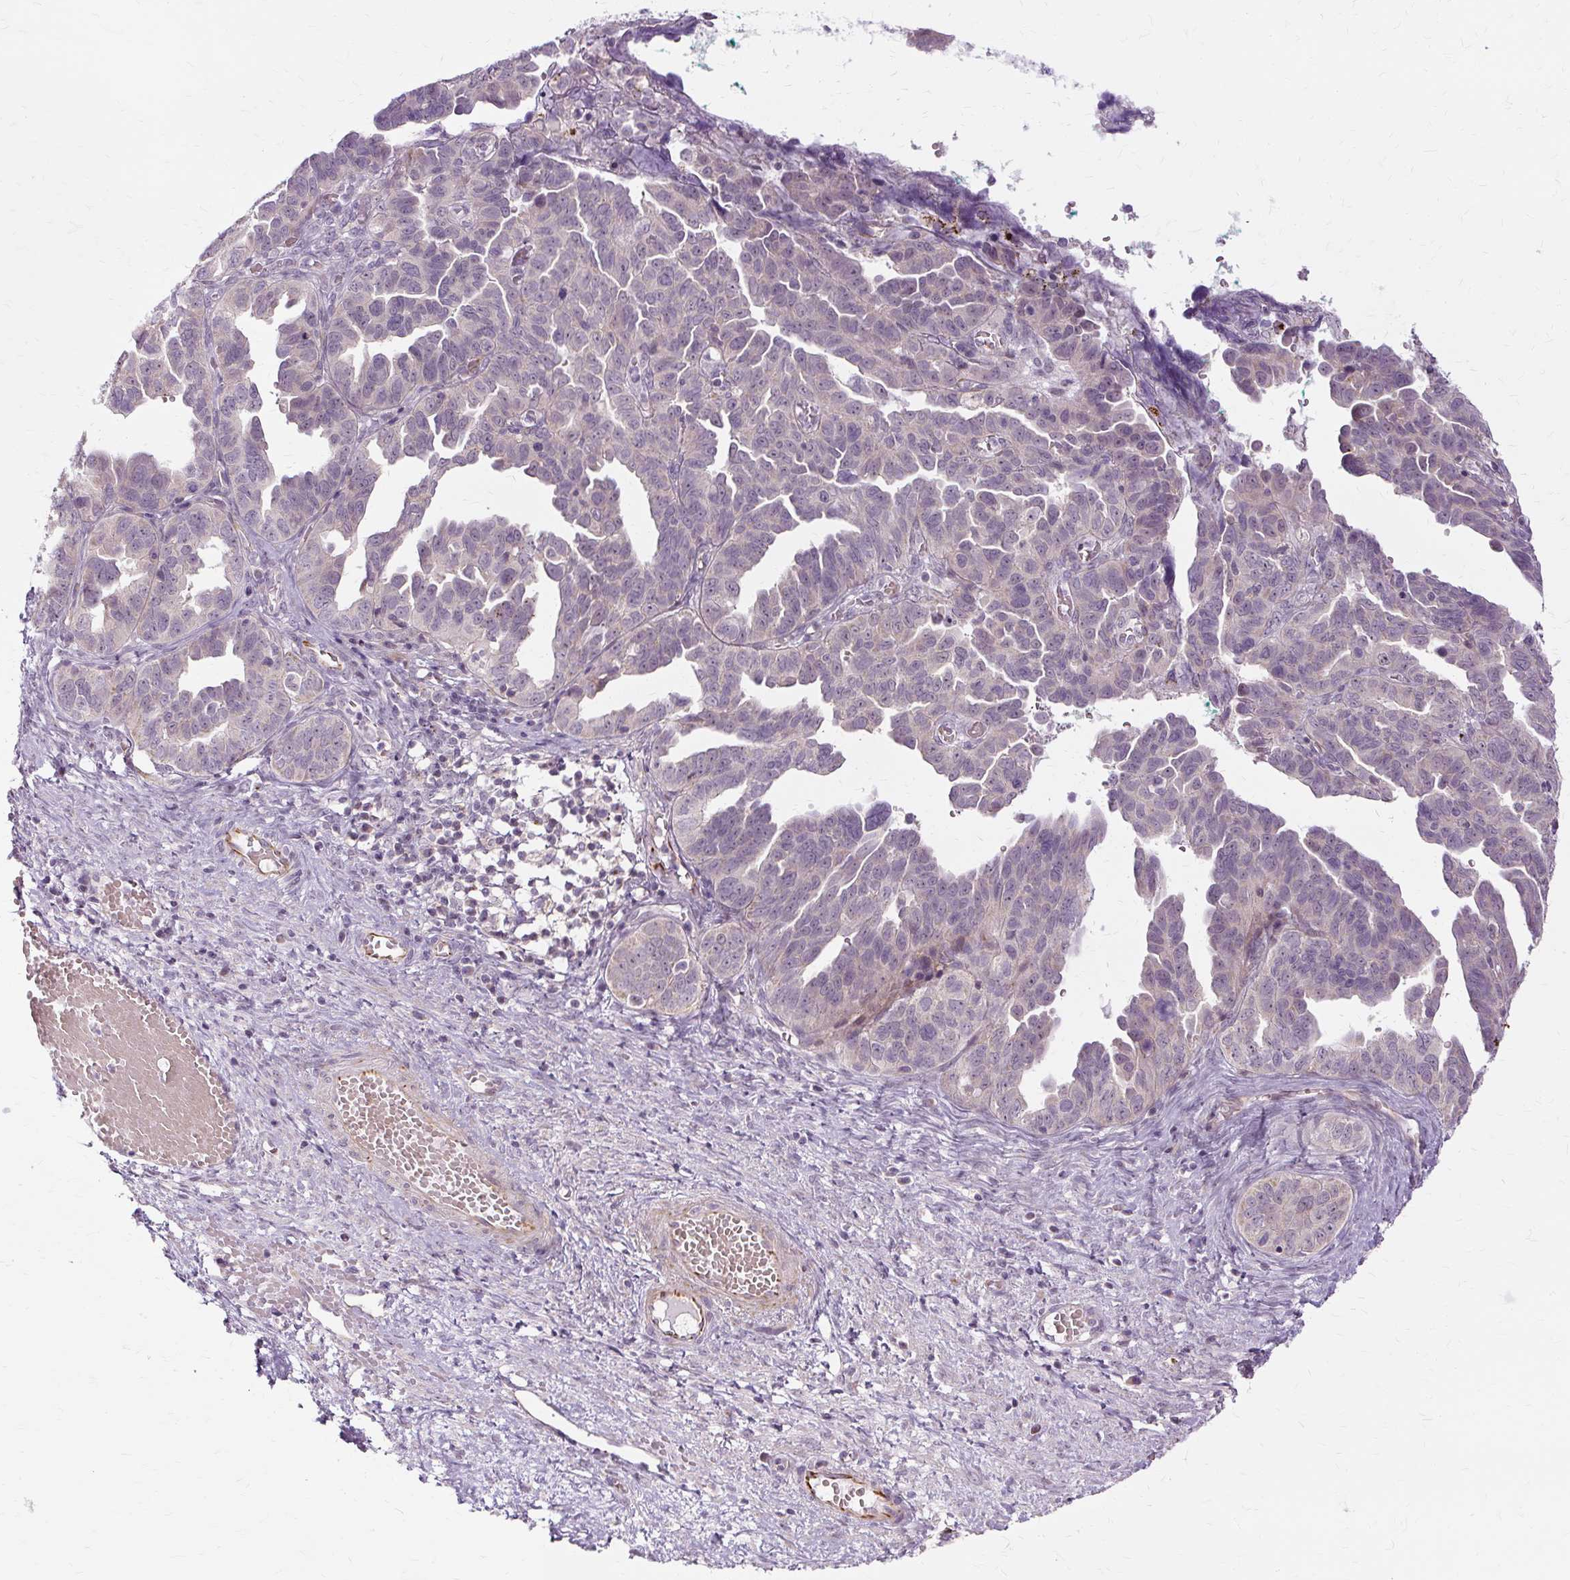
{"staining": {"intensity": "negative", "quantity": "none", "location": "none"}, "tissue": "ovarian cancer", "cell_type": "Tumor cells", "image_type": "cancer", "snomed": [{"axis": "morphology", "description": "Cystadenocarcinoma, serous, NOS"}, {"axis": "topography", "description": "Ovary"}], "caption": "Tumor cells are negative for brown protein staining in ovarian cancer (serous cystadenocarcinoma).", "gene": "MMACHC", "patient": {"sex": "female", "age": 64}}